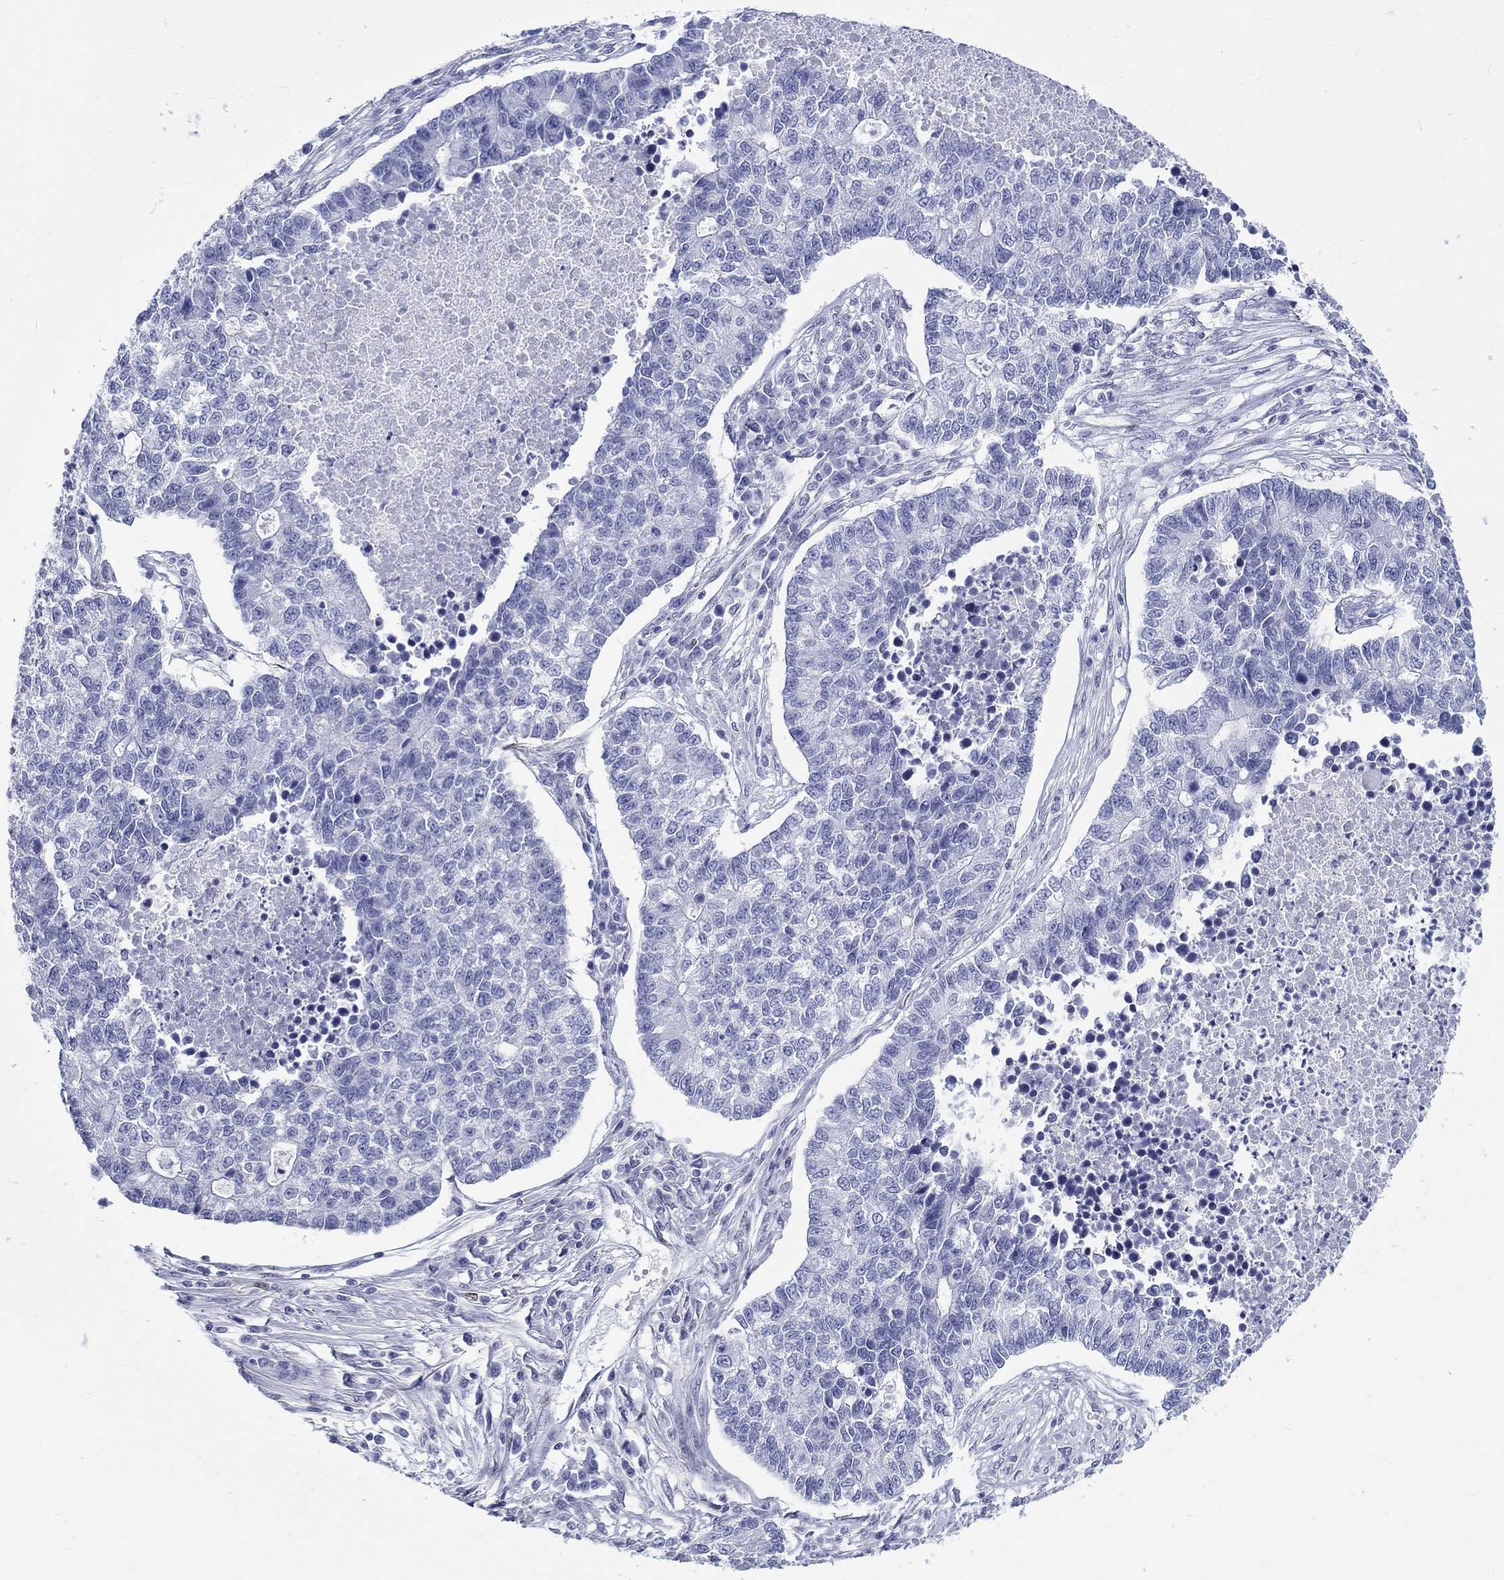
{"staining": {"intensity": "negative", "quantity": "none", "location": "none"}, "tissue": "lung cancer", "cell_type": "Tumor cells", "image_type": "cancer", "snomed": [{"axis": "morphology", "description": "Adenocarcinoma, NOS"}, {"axis": "topography", "description": "Lung"}], "caption": "Lung adenocarcinoma was stained to show a protein in brown. There is no significant positivity in tumor cells. (DAB (3,3'-diaminobenzidine) immunohistochemistry with hematoxylin counter stain).", "gene": "H1-1", "patient": {"sex": "male", "age": 57}}